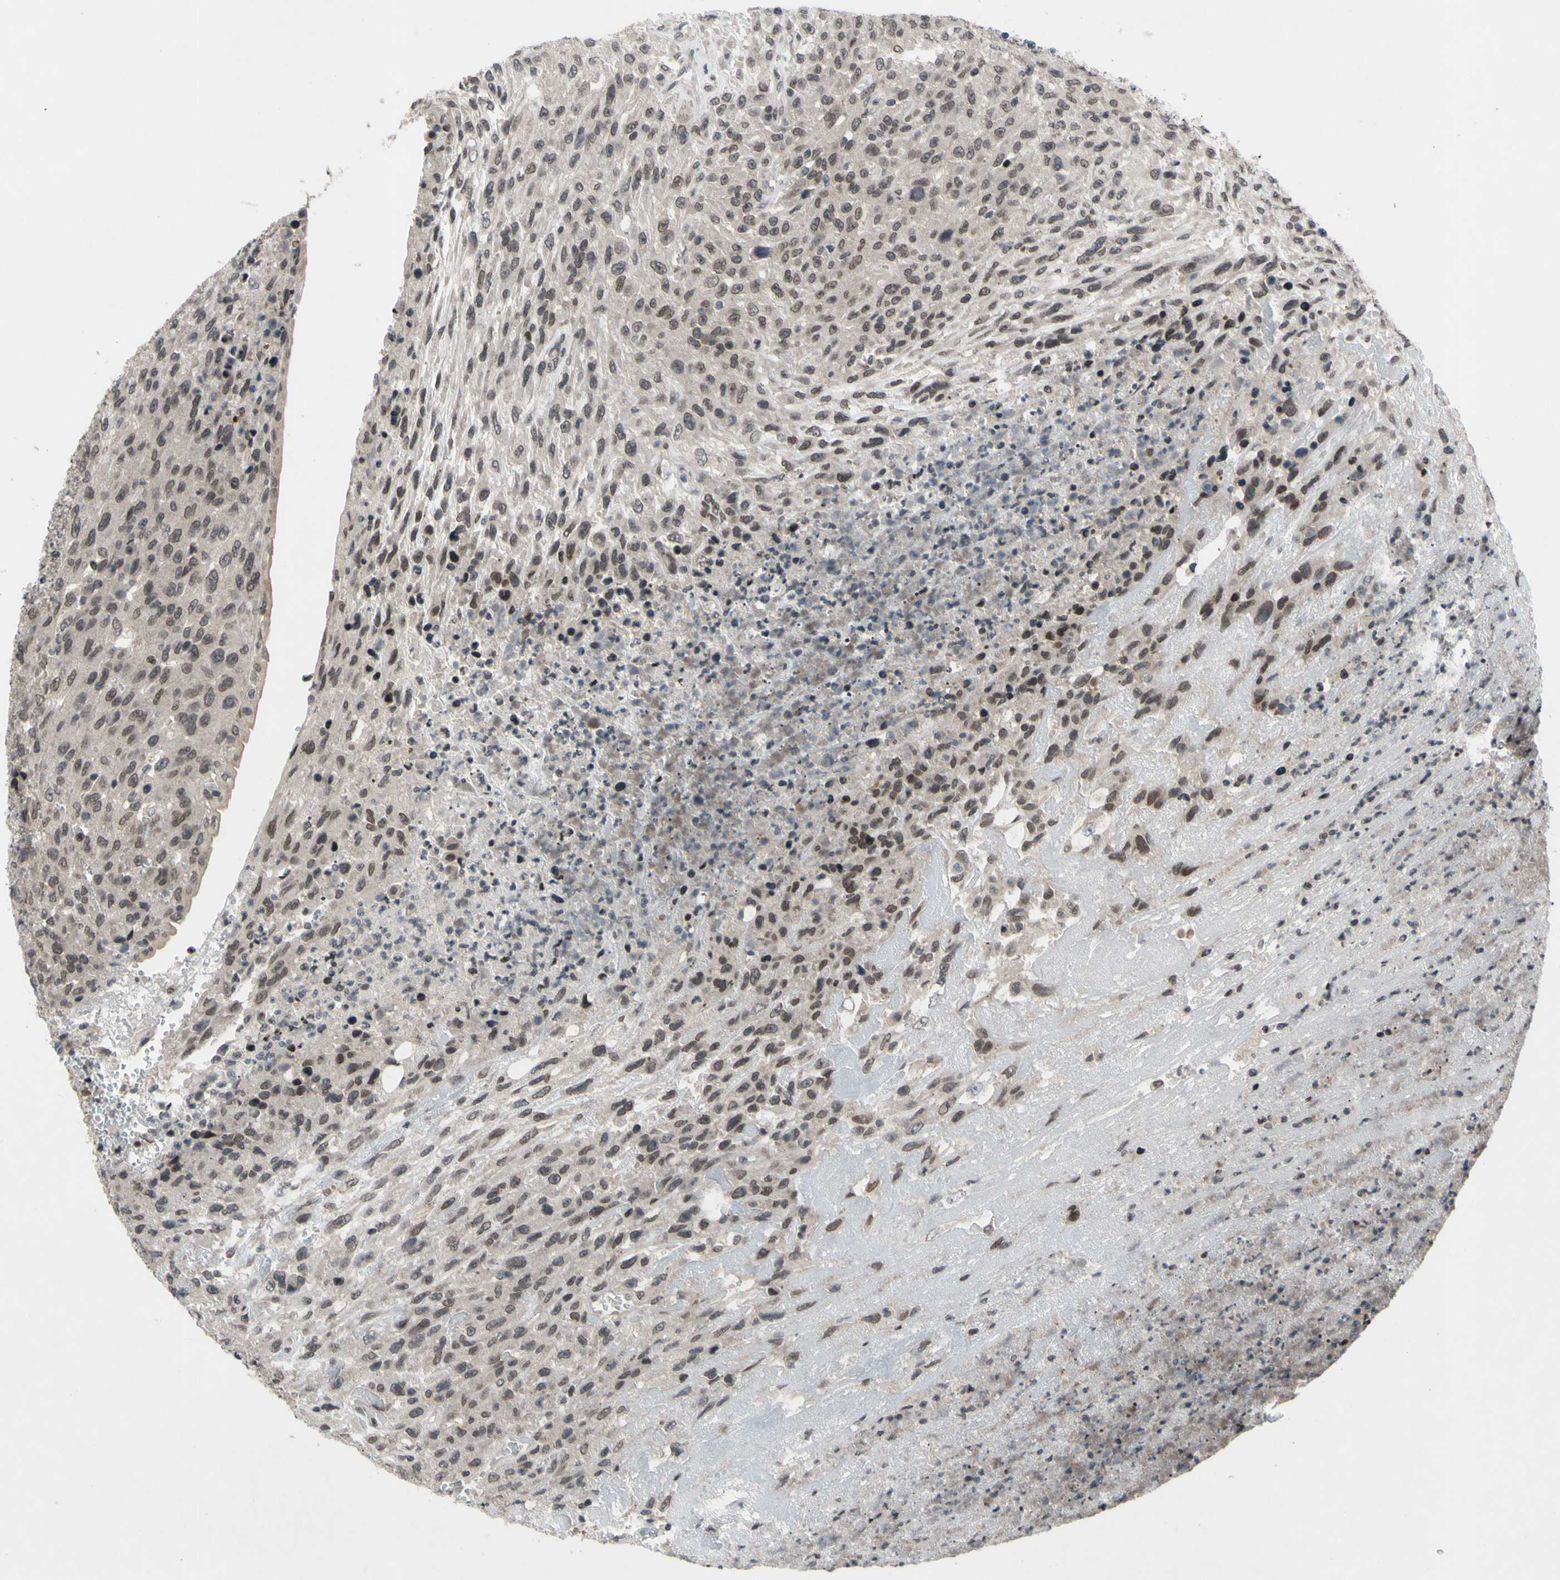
{"staining": {"intensity": "weak", "quantity": "25%-75%", "location": "cytoplasmic/membranous,nuclear"}, "tissue": "urothelial cancer", "cell_type": "Tumor cells", "image_type": "cancer", "snomed": [{"axis": "morphology", "description": "Urothelial carcinoma, High grade"}, {"axis": "topography", "description": "Urinary bladder"}], "caption": "A histopathology image of human high-grade urothelial carcinoma stained for a protein demonstrates weak cytoplasmic/membranous and nuclear brown staining in tumor cells.", "gene": "XPO1", "patient": {"sex": "male", "age": 66}}